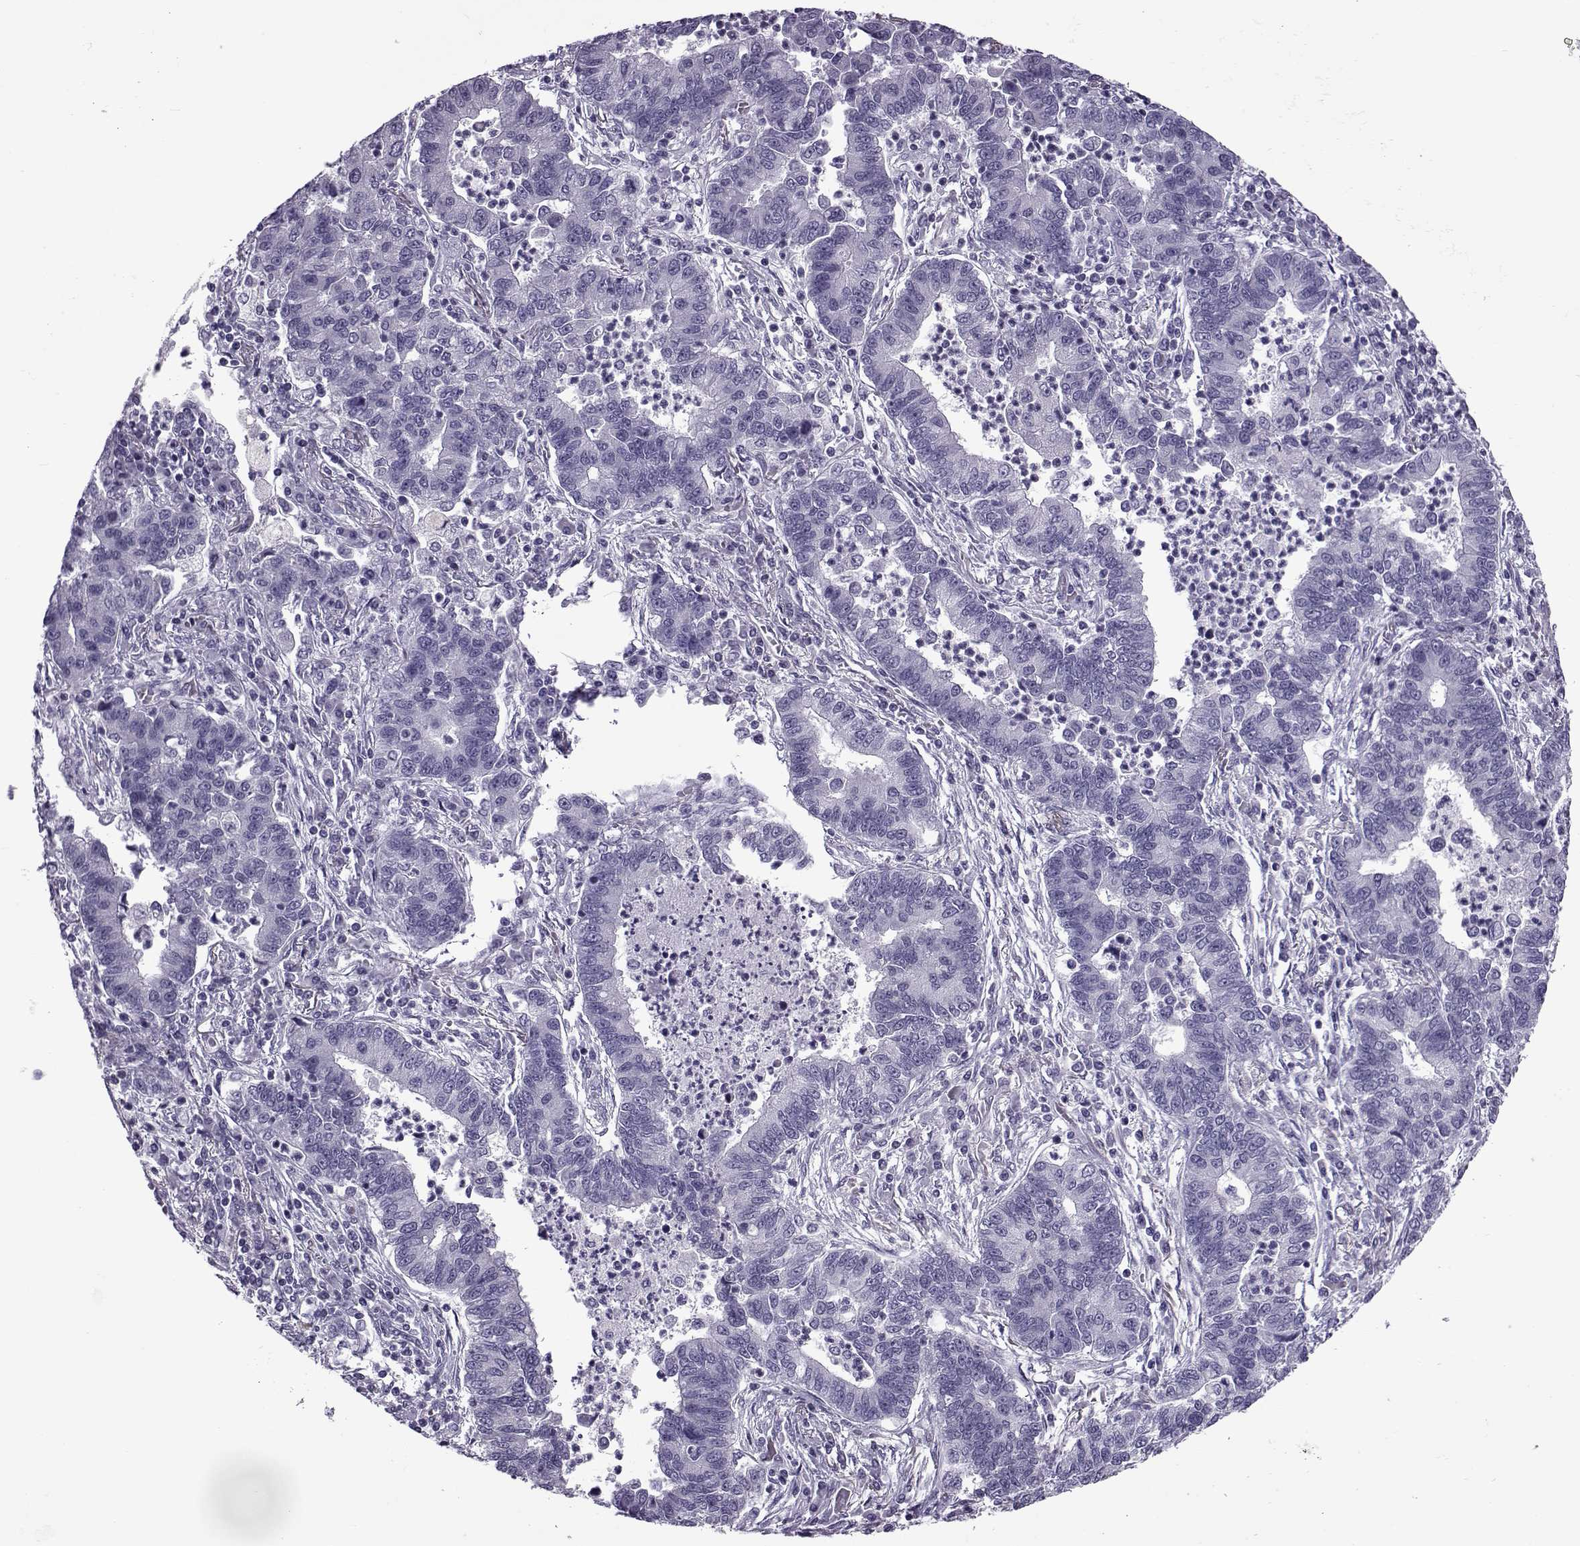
{"staining": {"intensity": "negative", "quantity": "none", "location": "none"}, "tissue": "lung cancer", "cell_type": "Tumor cells", "image_type": "cancer", "snomed": [{"axis": "morphology", "description": "Adenocarcinoma, NOS"}, {"axis": "topography", "description": "Lung"}], "caption": "Lung adenocarcinoma stained for a protein using immunohistochemistry exhibits no staining tumor cells.", "gene": "OIP5", "patient": {"sex": "female", "age": 57}}